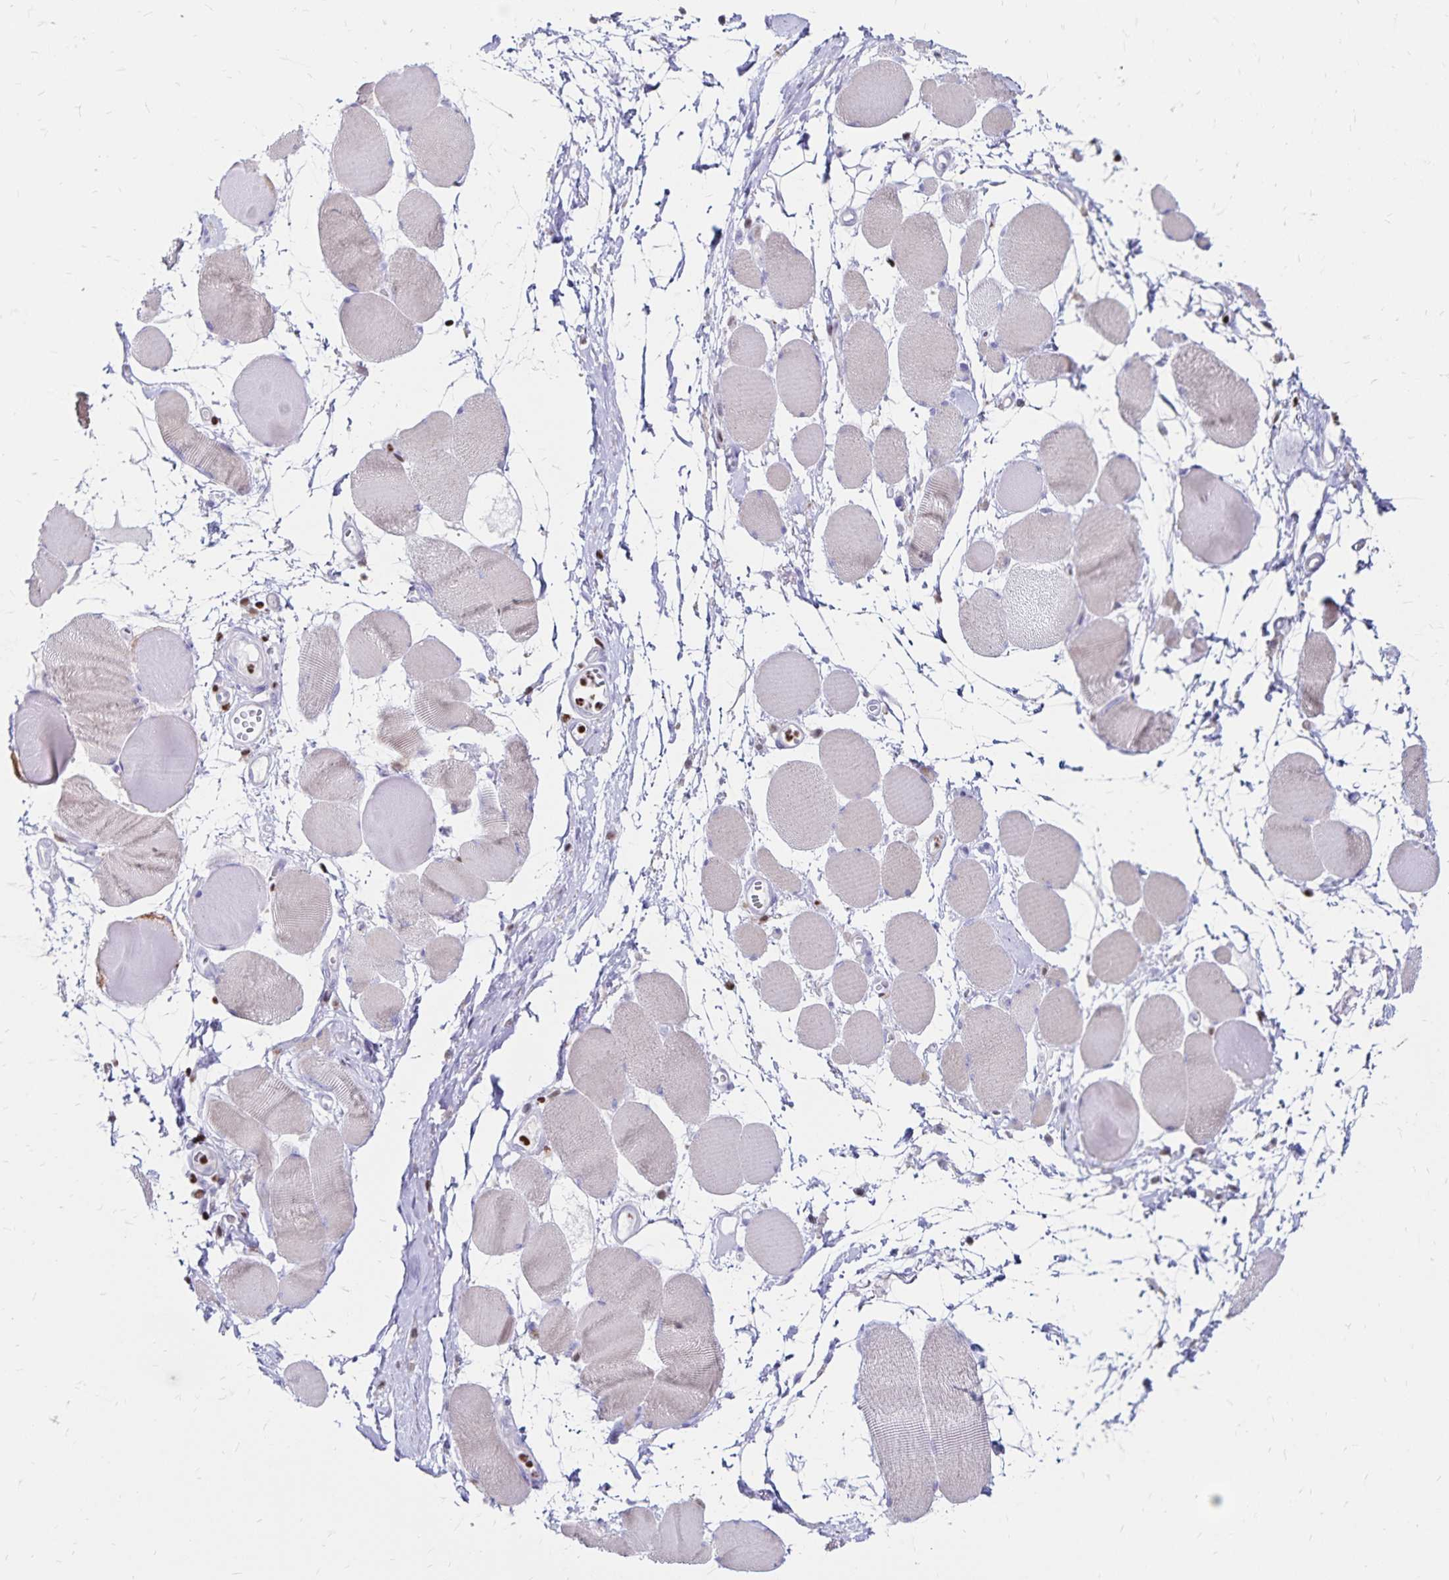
{"staining": {"intensity": "weak", "quantity": "<25%", "location": "cytoplasmic/membranous"}, "tissue": "skeletal muscle", "cell_type": "Myocytes", "image_type": "normal", "snomed": [{"axis": "morphology", "description": "Normal tissue, NOS"}, {"axis": "topography", "description": "Skeletal muscle"}], "caption": "Myocytes show no significant protein positivity in benign skeletal muscle. Nuclei are stained in blue.", "gene": "IKZF1", "patient": {"sex": "female", "age": 75}}